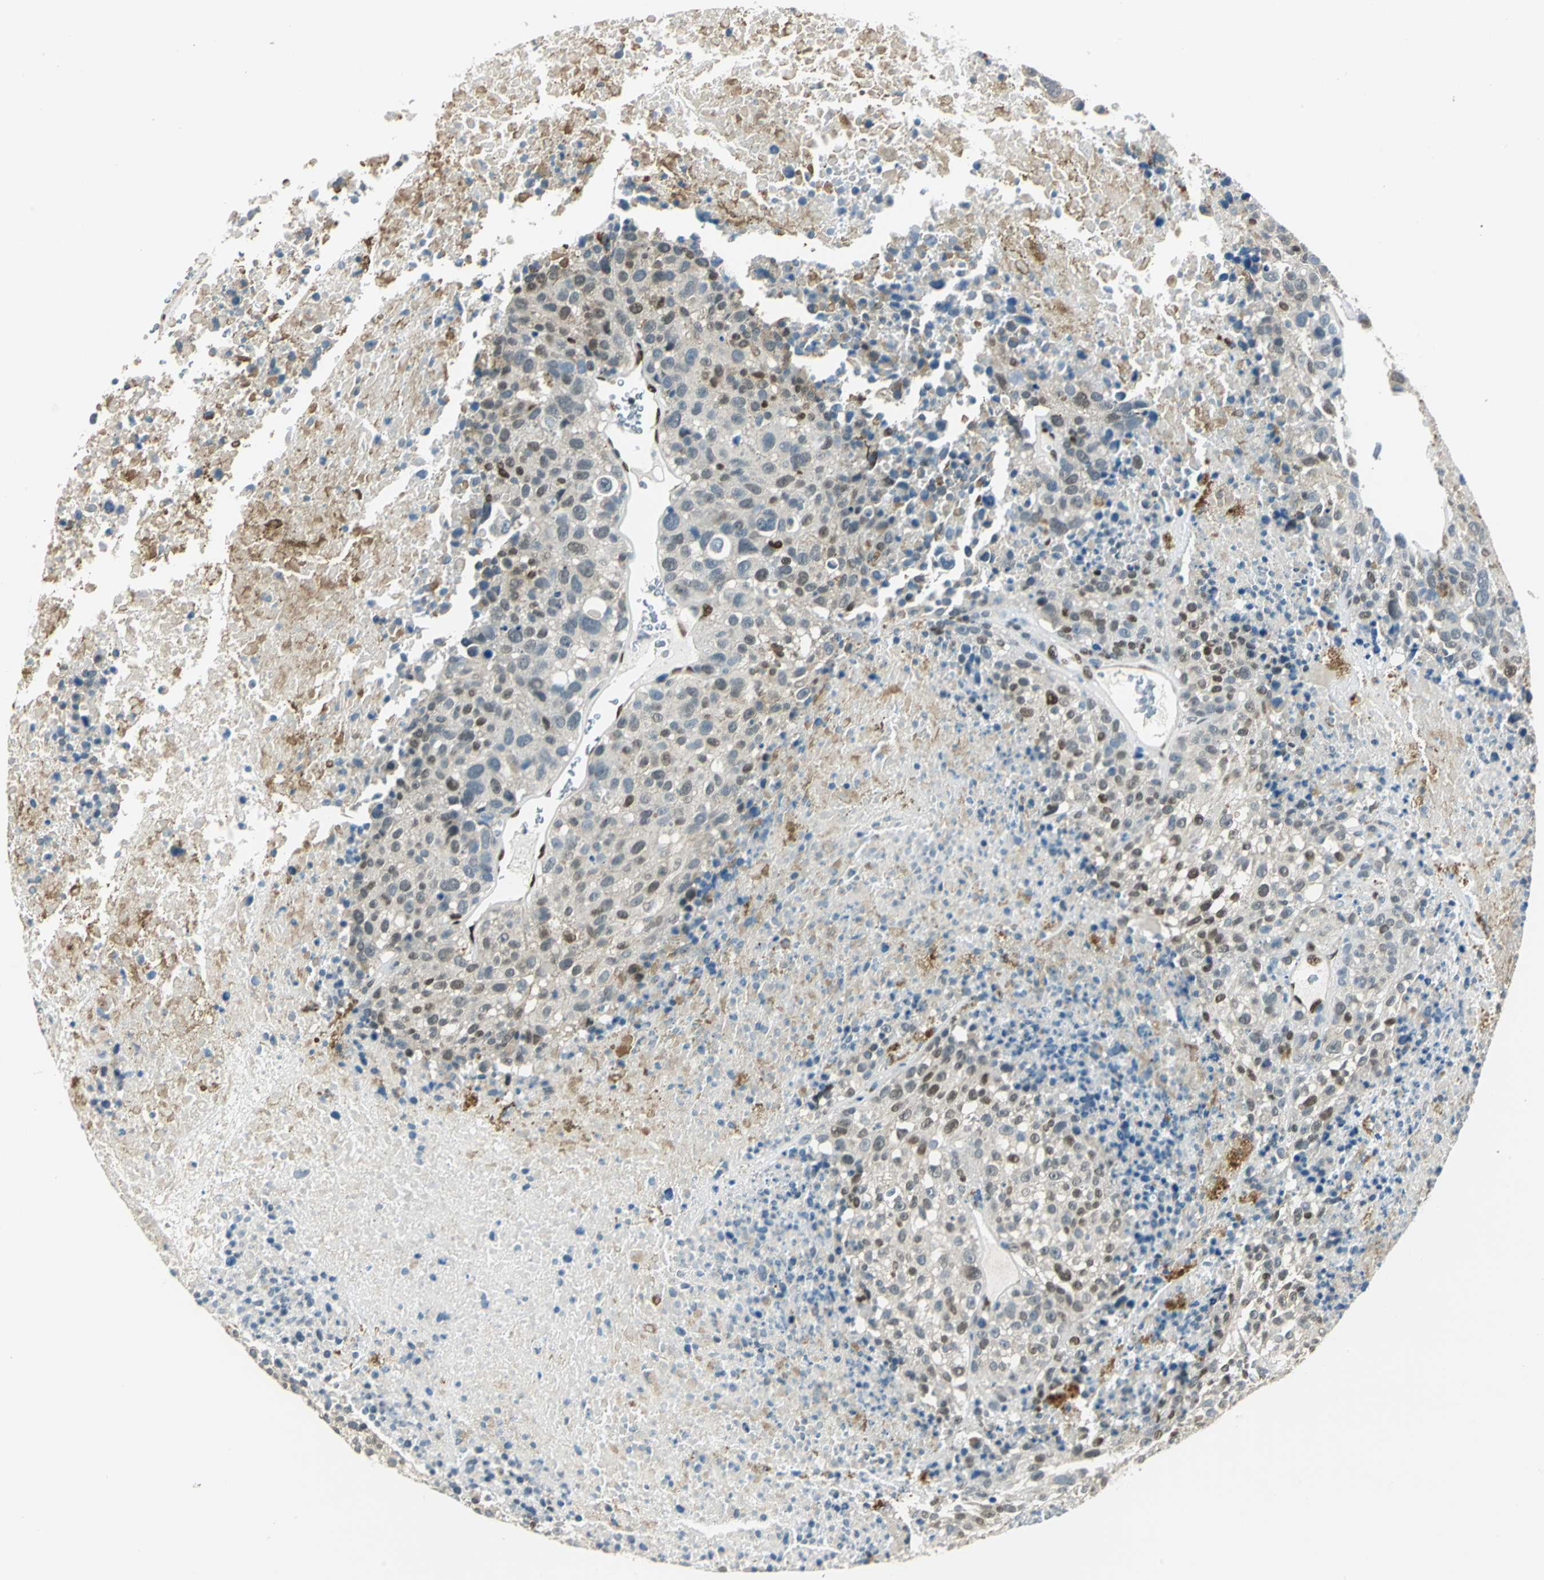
{"staining": {"intensity": "moderate", "quantity": "<25%", "location": "cytoplasmic/membranous,nuclear"}, "tissue": "melanoma", "cell_type": "Tumor cells", "image_type": "cancer", "snomed": [{"axis": "morphology", "description": "Malignant melanoma, Metastatic site"}, {"axis": "topography", "description": "Cerebral cortex"}], "caption": "Malignant melanoma (metastatic site) stained with a protein marker demonstrates moderate staining in tumor cells.", "gene": "NFIA", "patient": {"sex": "female", "age": 52}}